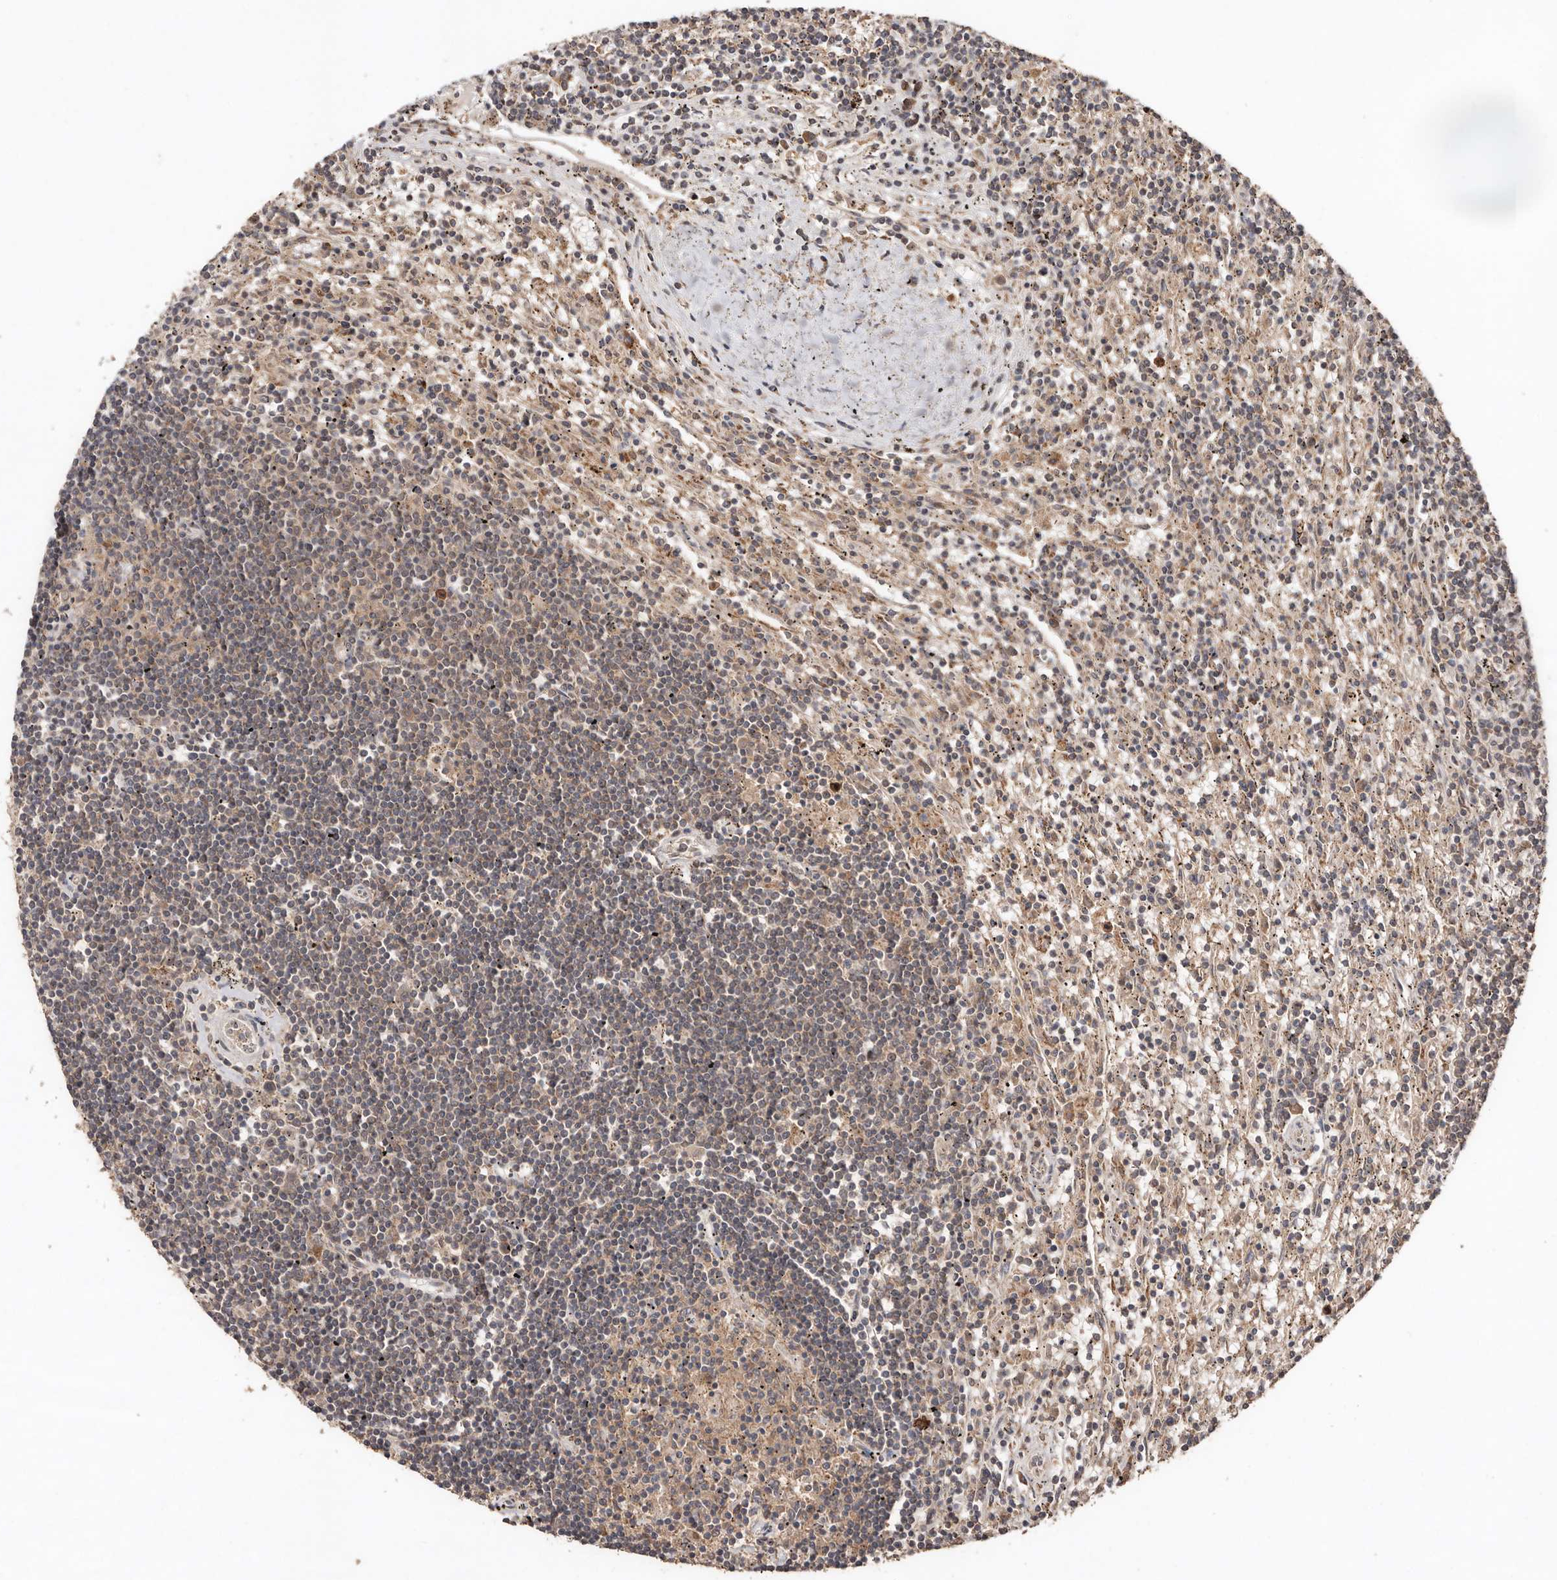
{"staining": {"intensity": "weak", "quantity": ">75%", "location": "cytoplasmic/membranous"}, "tissue": "lymphoma", "cell_type": "Tumor cells", "image_type": "cancer", "snomed": [{"axis": "morphology", "description": "Malignant lymphoma, non-Hodgkin's type, Low grade"}, {"axis": "topography", "description": "Spleen"}], "caption": "This micrograph shows lymphoma stained with immunohistochemistry (IHC) to label a protein in brown. The cytoplasmic/membranous of tumor cells show weak positivity for the protein. Nuclei are counter-stained blue.", "gene": "RWDD1", "patient": {"sex": "male", "age": 76}}